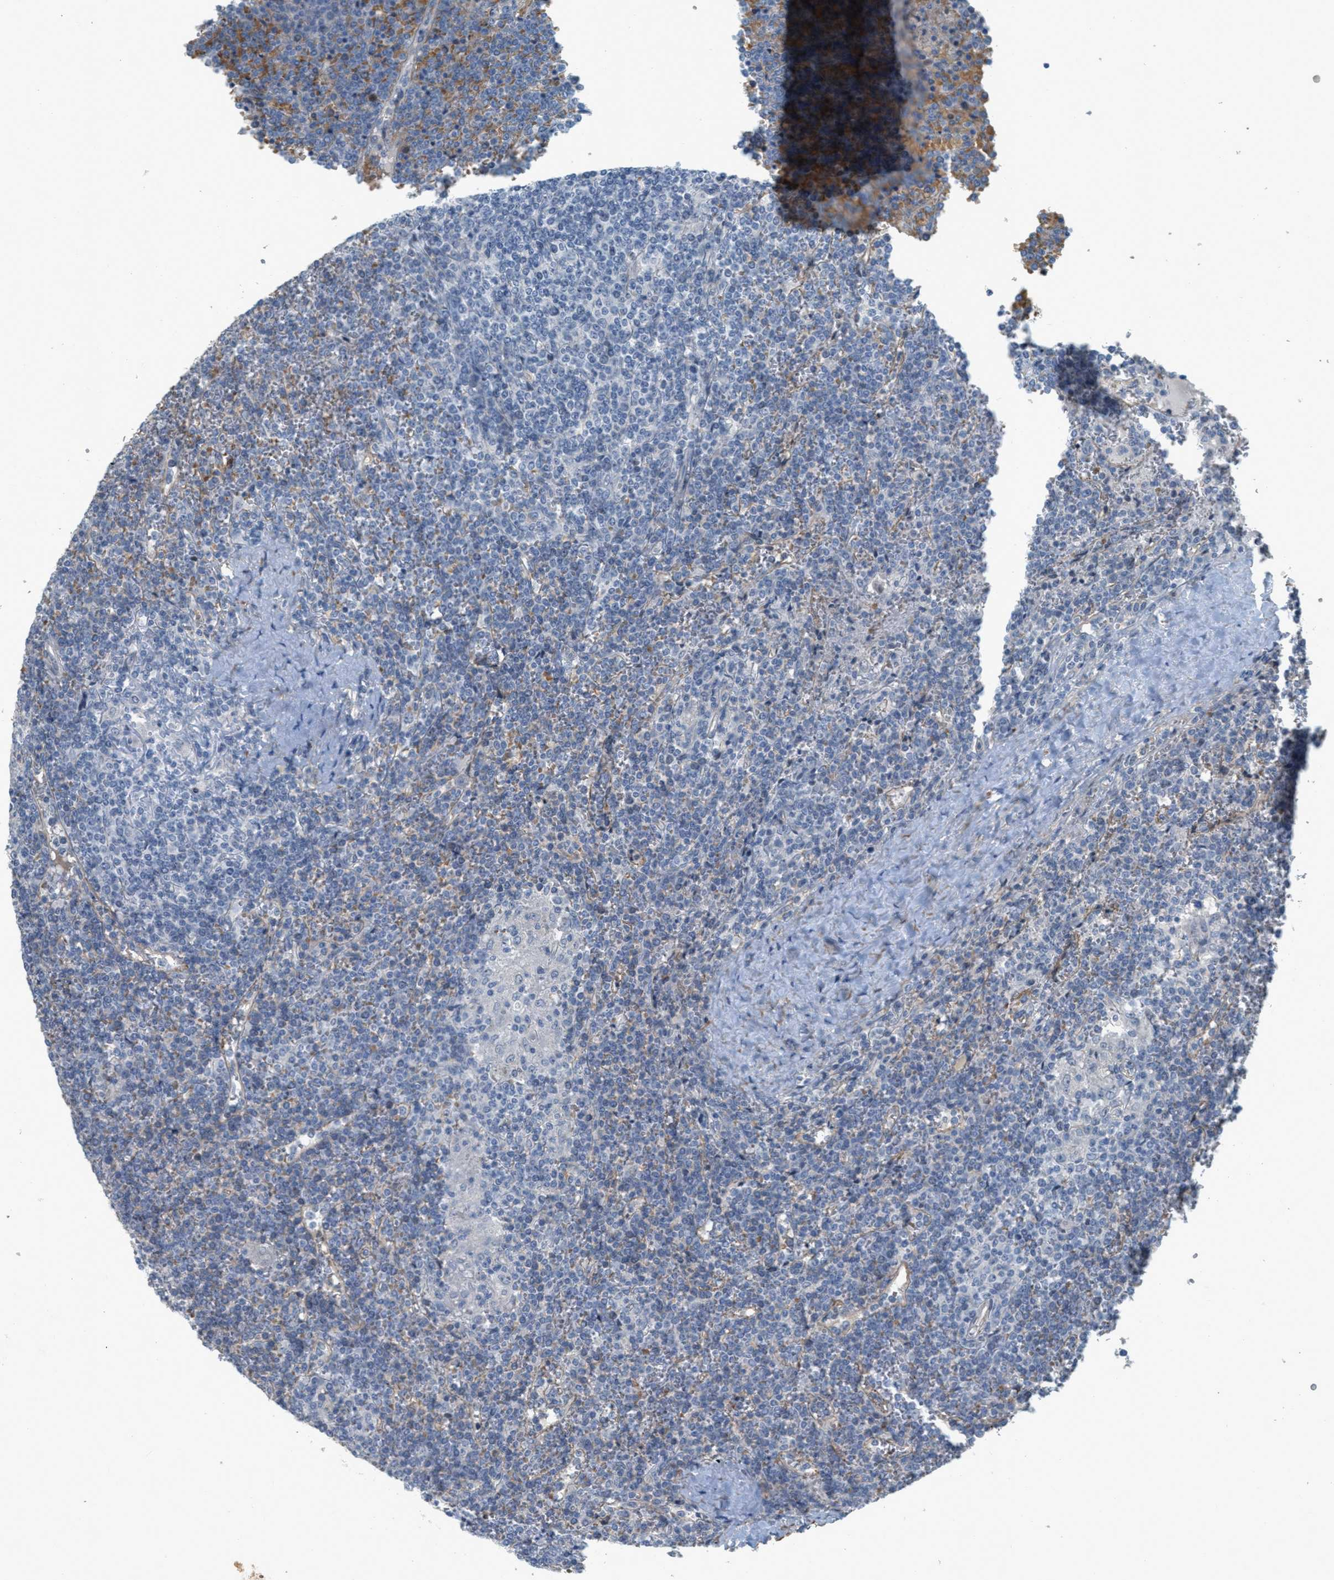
{"staining": {"intensity": "negative", "quantity": "none", "location": "none"}, "tissue": "lymphoma", "cell_type": "Tumor cells", "image_type": "cancer", "snomed": [{"axis": "morphology", "description": "Malignant lymphoma, non-Hodgkin's type, Low grade"}, {"axis": "topography", "description": "Spleen"}], "caption": "This is an immunohistochemistry micrograph of human low-grade malignant lymphoma, non-Hodgkin's type. There is no staining in tumor cells.", "gene": "MRS2", "patient": {"sex": "female", "age": 19}}